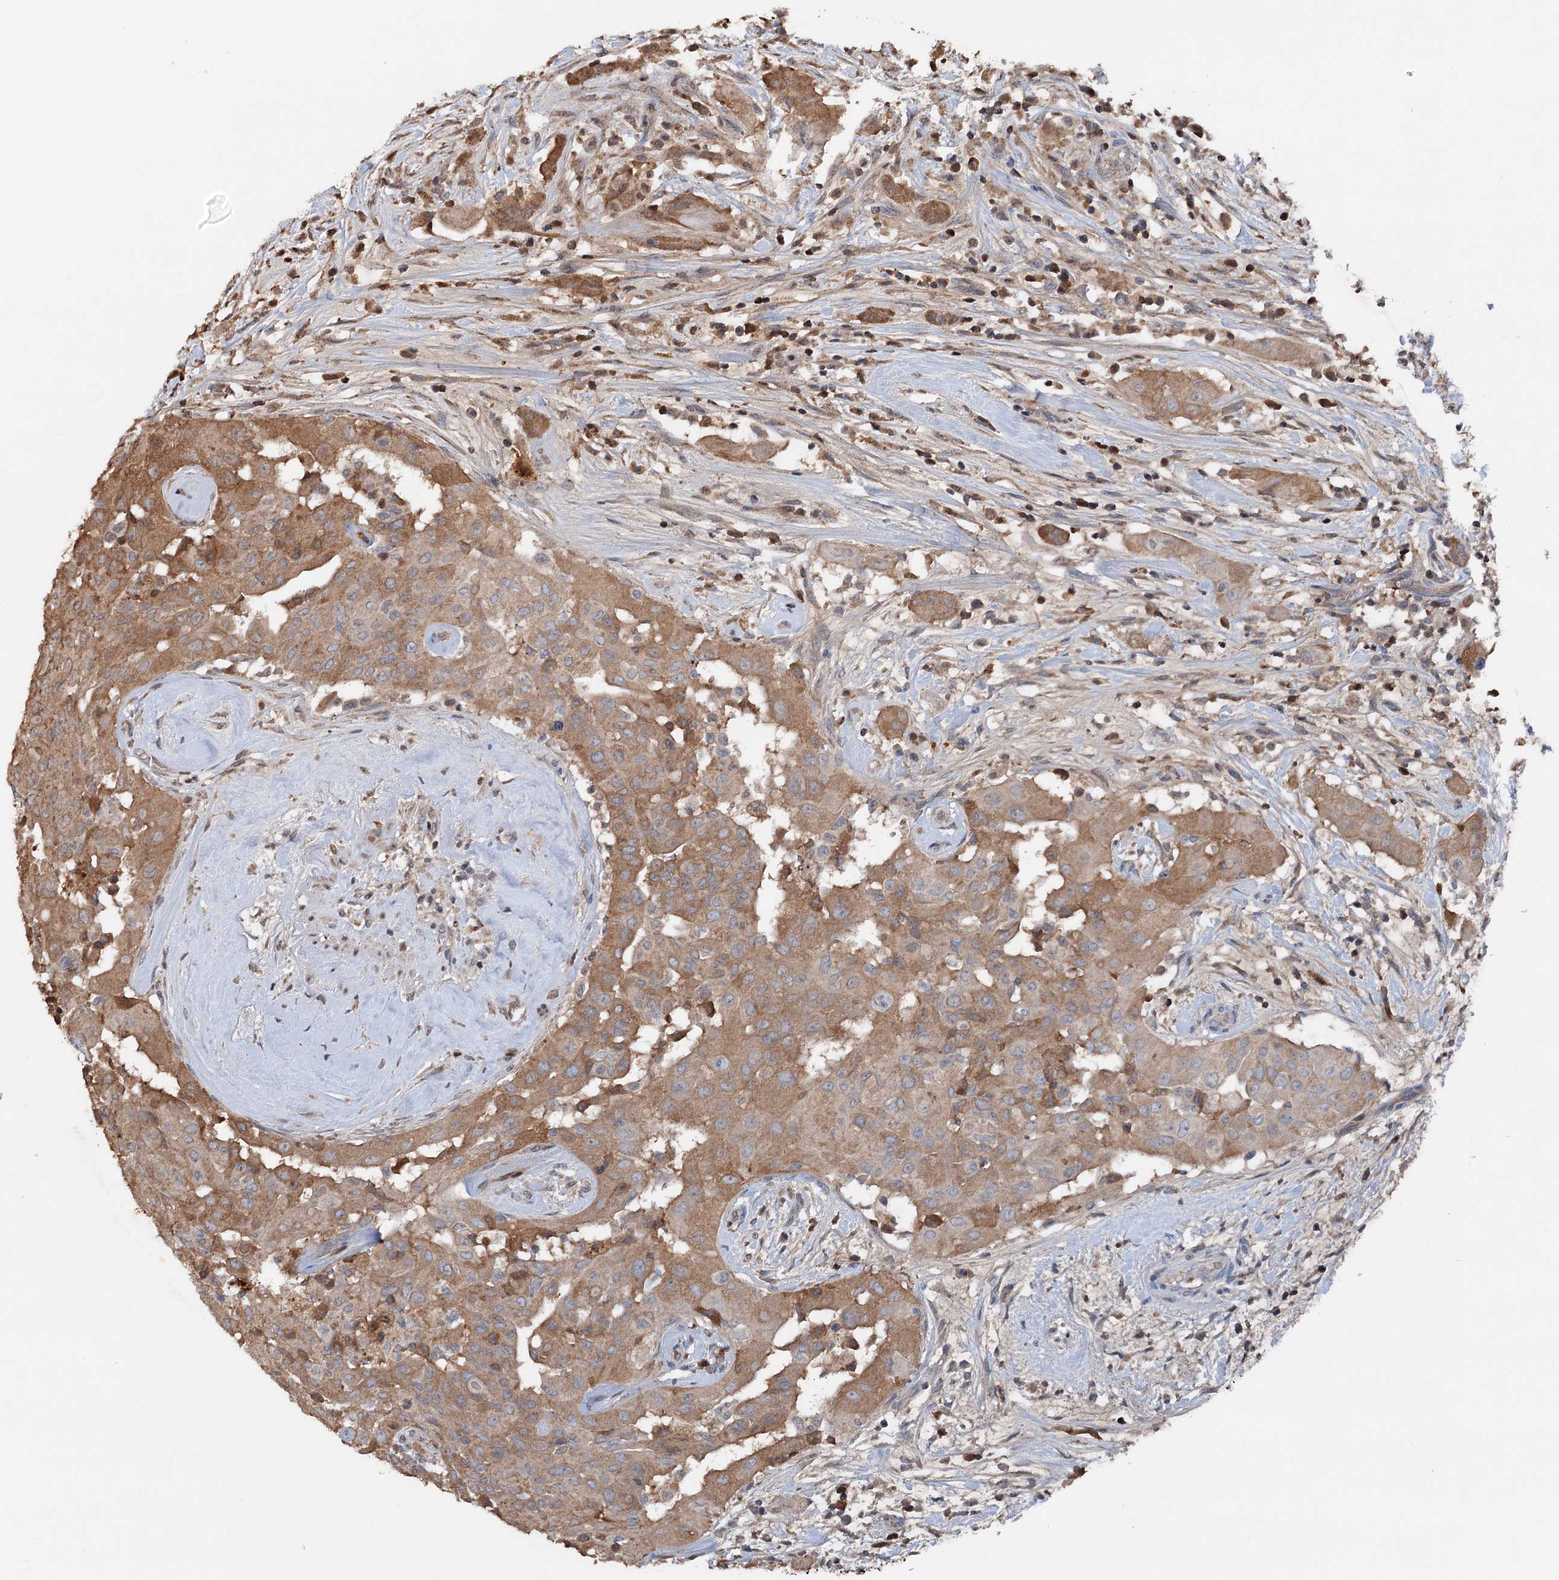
{"staining": {"intensity": "moderate", "quantity": ">75%", "location": "cytoplasmic/membranous"}, "tissue": "thyroid cancer", "cell_type": "Tumor cells", "image_type": "cancer", "snomed": [{"axis": "morphology", "description": "Papillary adenocarcinoma, NOS"}, {"axis": "topography", "description": "Thyroid gland"}], "caption": "The histopathology image exhibits staining of thyroid cancer (papillary adenocarcinoma), revealing moderate cytoplasmic/membranous protein positivity (brown color) within tumor cells. Using DAB (brown) and hematoxylin (blue) stains, captured at high magnification using brightfield microscopy.", "gene": "ARL13A", "patient": {"sex": "female", "age": 59}}